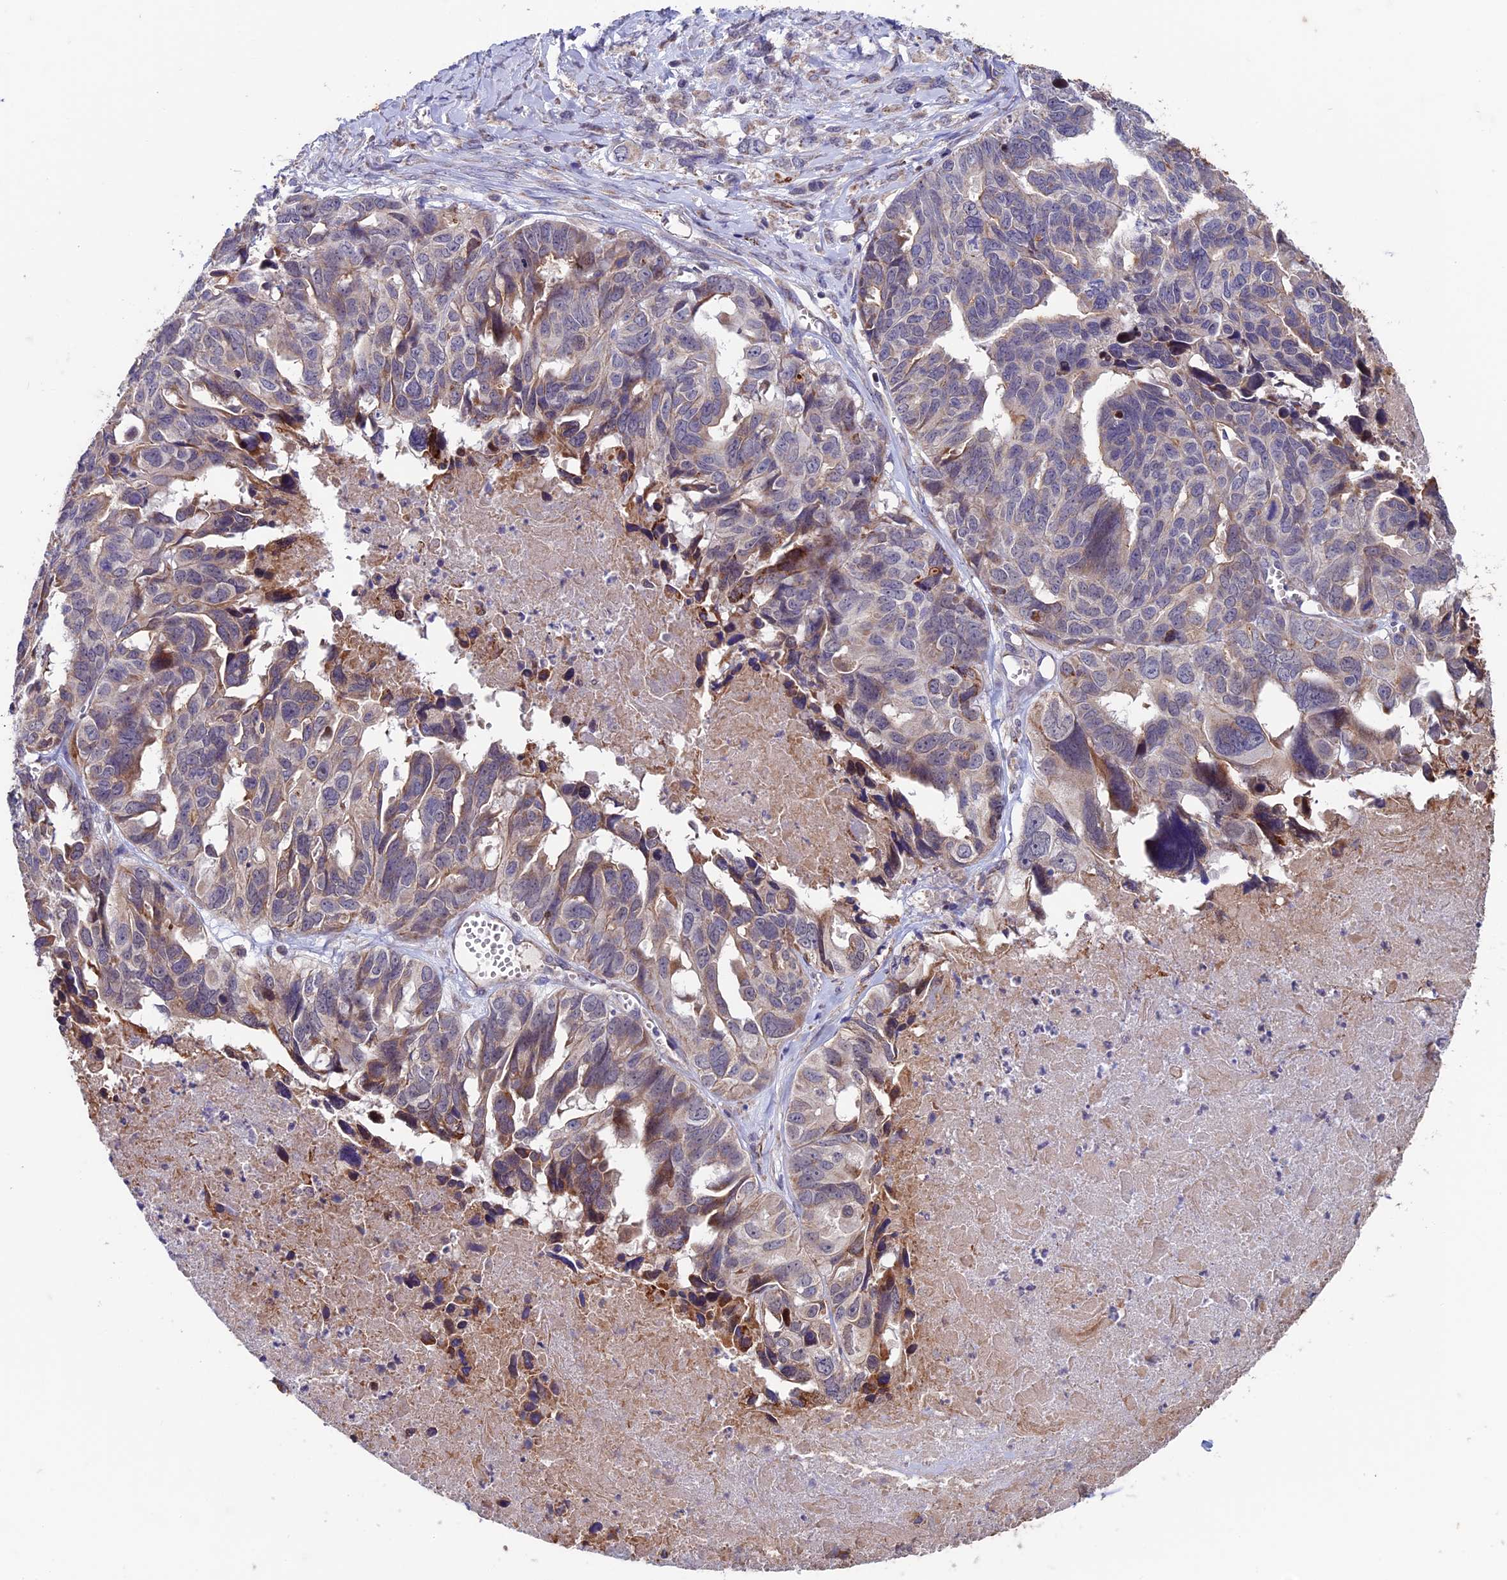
{"staining": {"intensity": "weak", "quantity": "25%-75%", "location": "cytoplasmic/membranous"}, "tissue": "ovarian cancer", "cell_type": "Tumor cells", "image_type": "cancer", "snomed": [{"axis": "morphology", "description": "Cystadenocarcinoma, serous, NOS"}, {"axis": "topography", "description": "Ovary"}], "caption": "A photomicrograph of ovarian cancer stained for a protein demonstrates weak cytoplasmic/membranous brown staining in tumor cells.", "gene": "RNF17", "patient": {"sex": "female", "age": 79}}